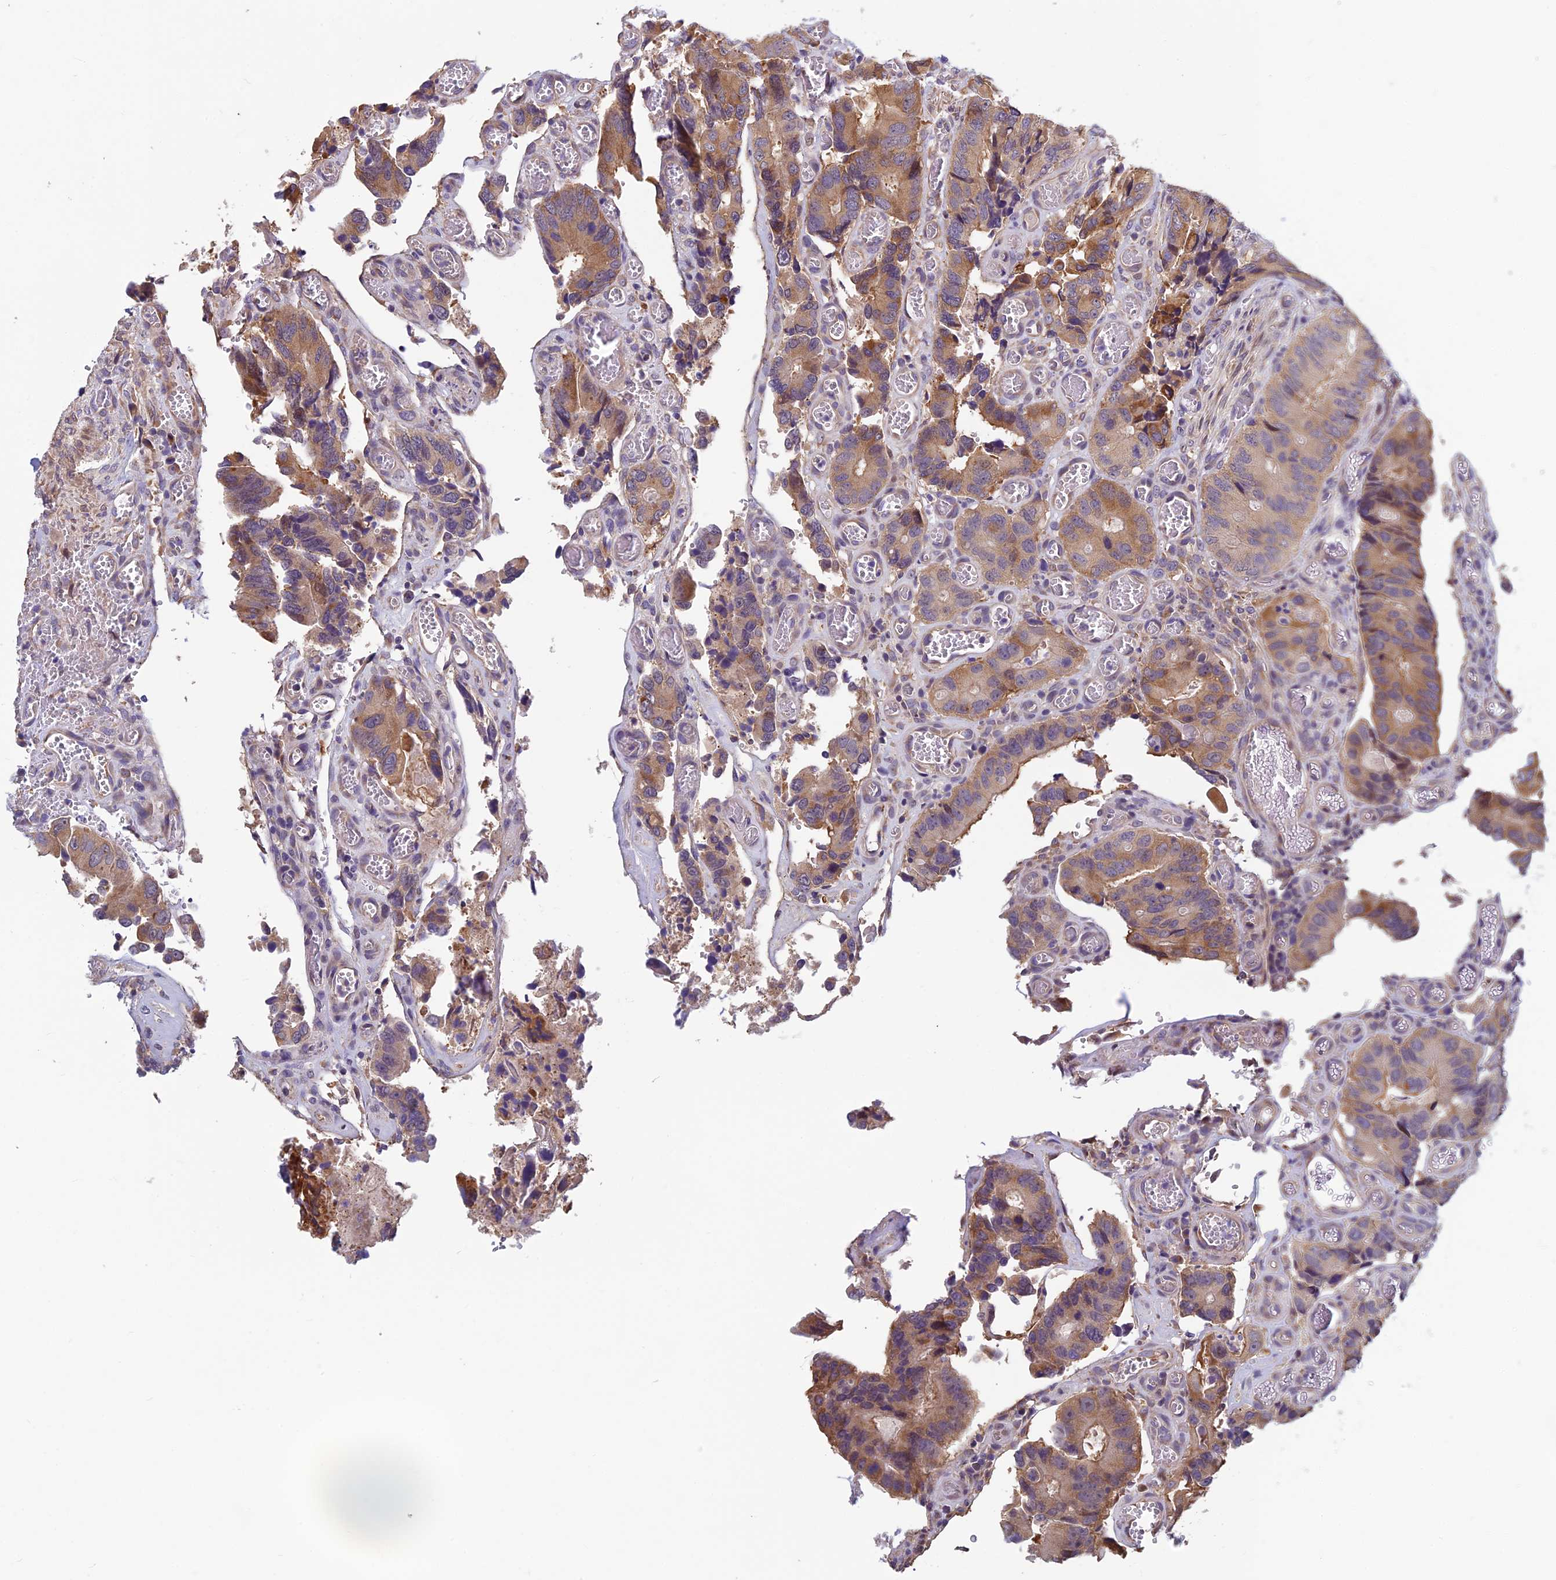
{"staining": {"intensity": "moderate", "quantity": ">75%", "location": "cytoplasmic/membranous"}, "tissue": "colorectal cancer", "cell_type": "Tumor cells", "image_type": "cancer", "snomed": [{"axis": "morphology", "description": "Adenocarcinoma, NOS"}, {"axis": "topography", "description": "Colon"}], "caption": "Colorectal cancer (adenocarcinoma) tissue demonstrates moderate cytoplasmic/membranous expression in approximately >75% of tumor cells, visualized by immunohistochemistry. (Brightfield microscopy of DAB IHC at high magnification).", "gene": "HECA", "patient": {"sex": "male", "age": 84}}